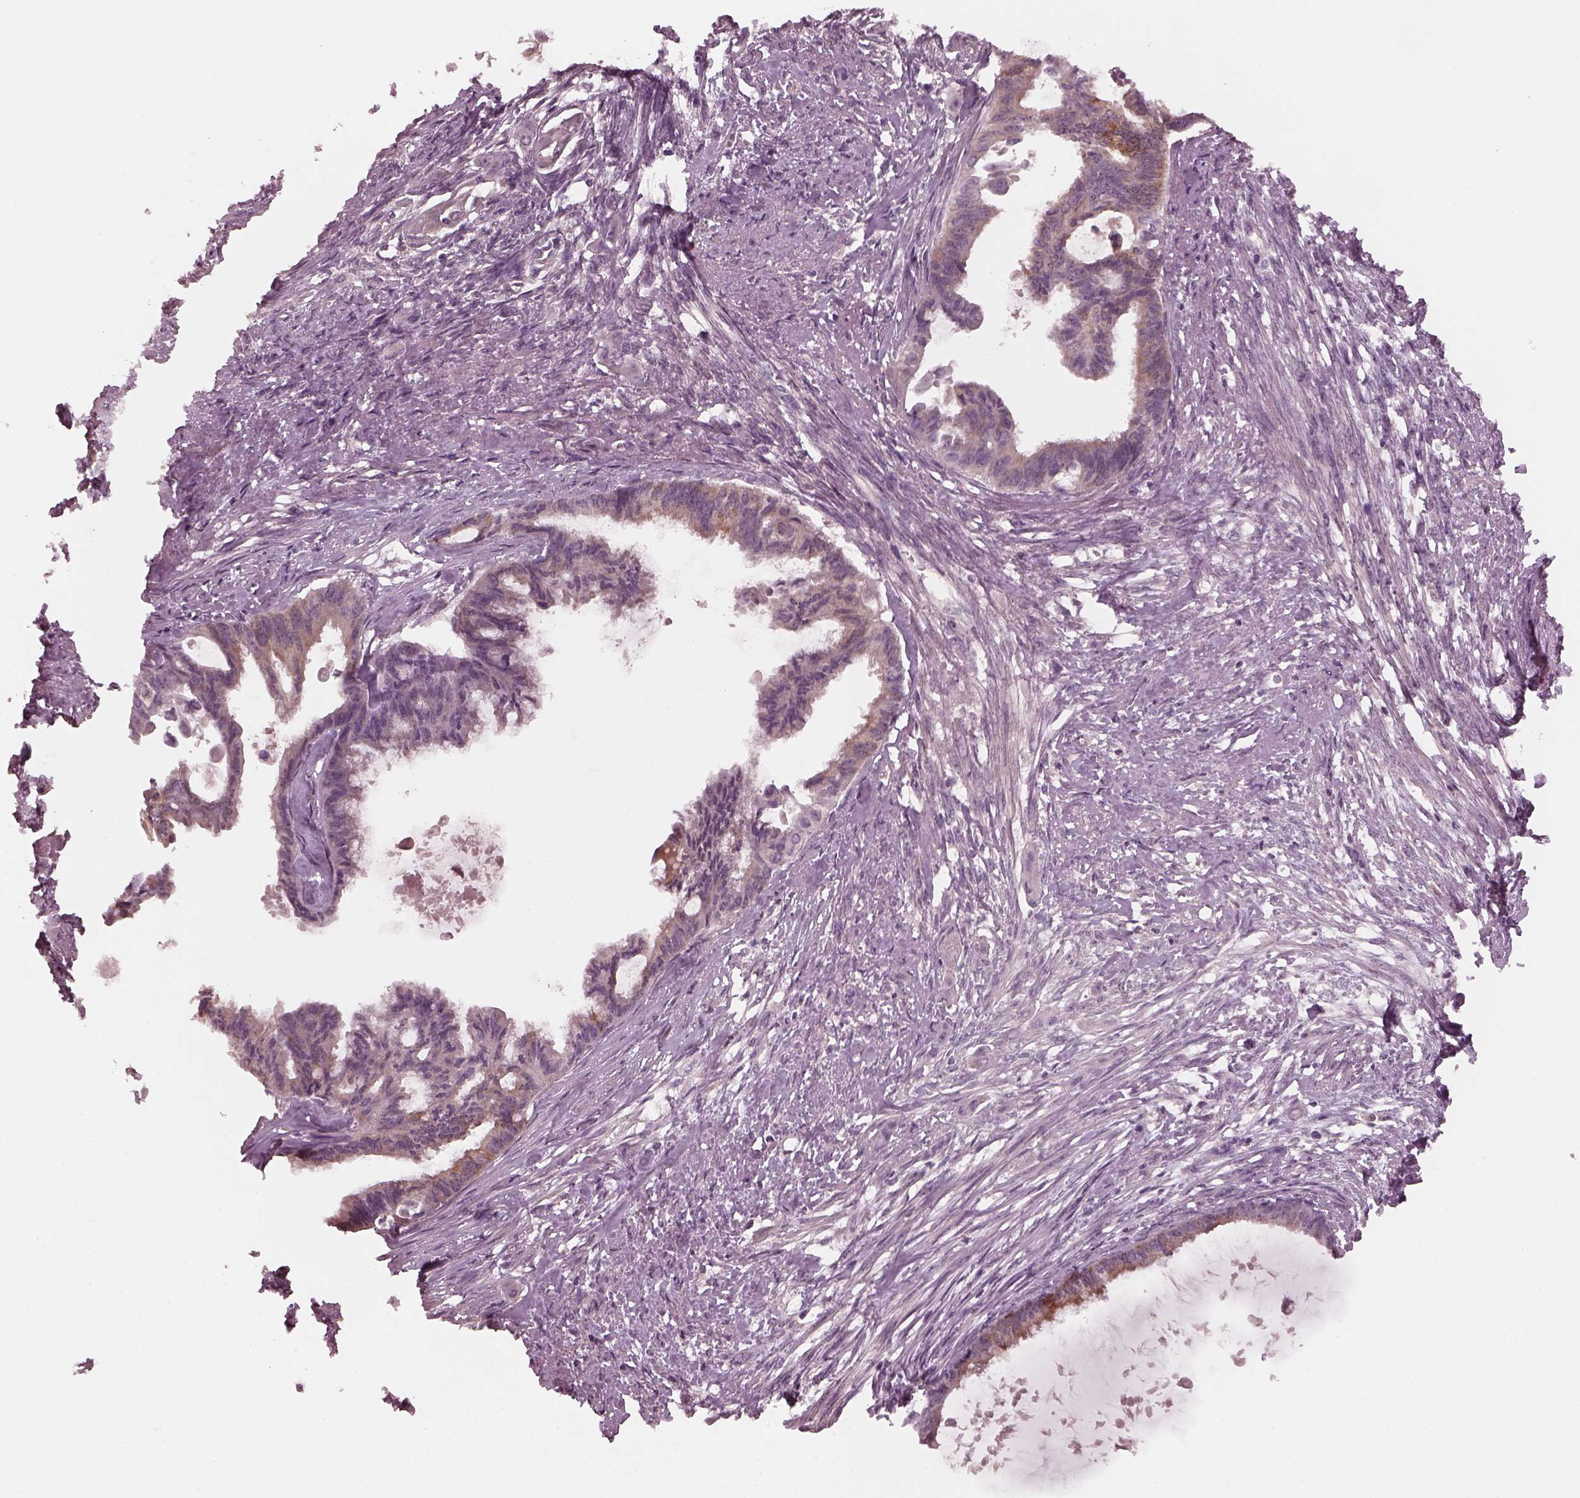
{"staining": {"intensity": "weak", "quantity": "<25%", "location": "cytoplasmic/membranous"}, "tissue": "endometrial cancer", "cell_type": "Tumor cells", "image_type": "cancer", "snomed": [{"axis": "morphology", "description": "Adenocarcinoma, NOS"}, {"axis": "topography", "description": "Endometrium"}], "caption": "The micrograph exhibits no significant positivity in tumor cells of endometrial cancer.", "gene": "PORCN", "patient": {"sex": "female", "age": 86}}